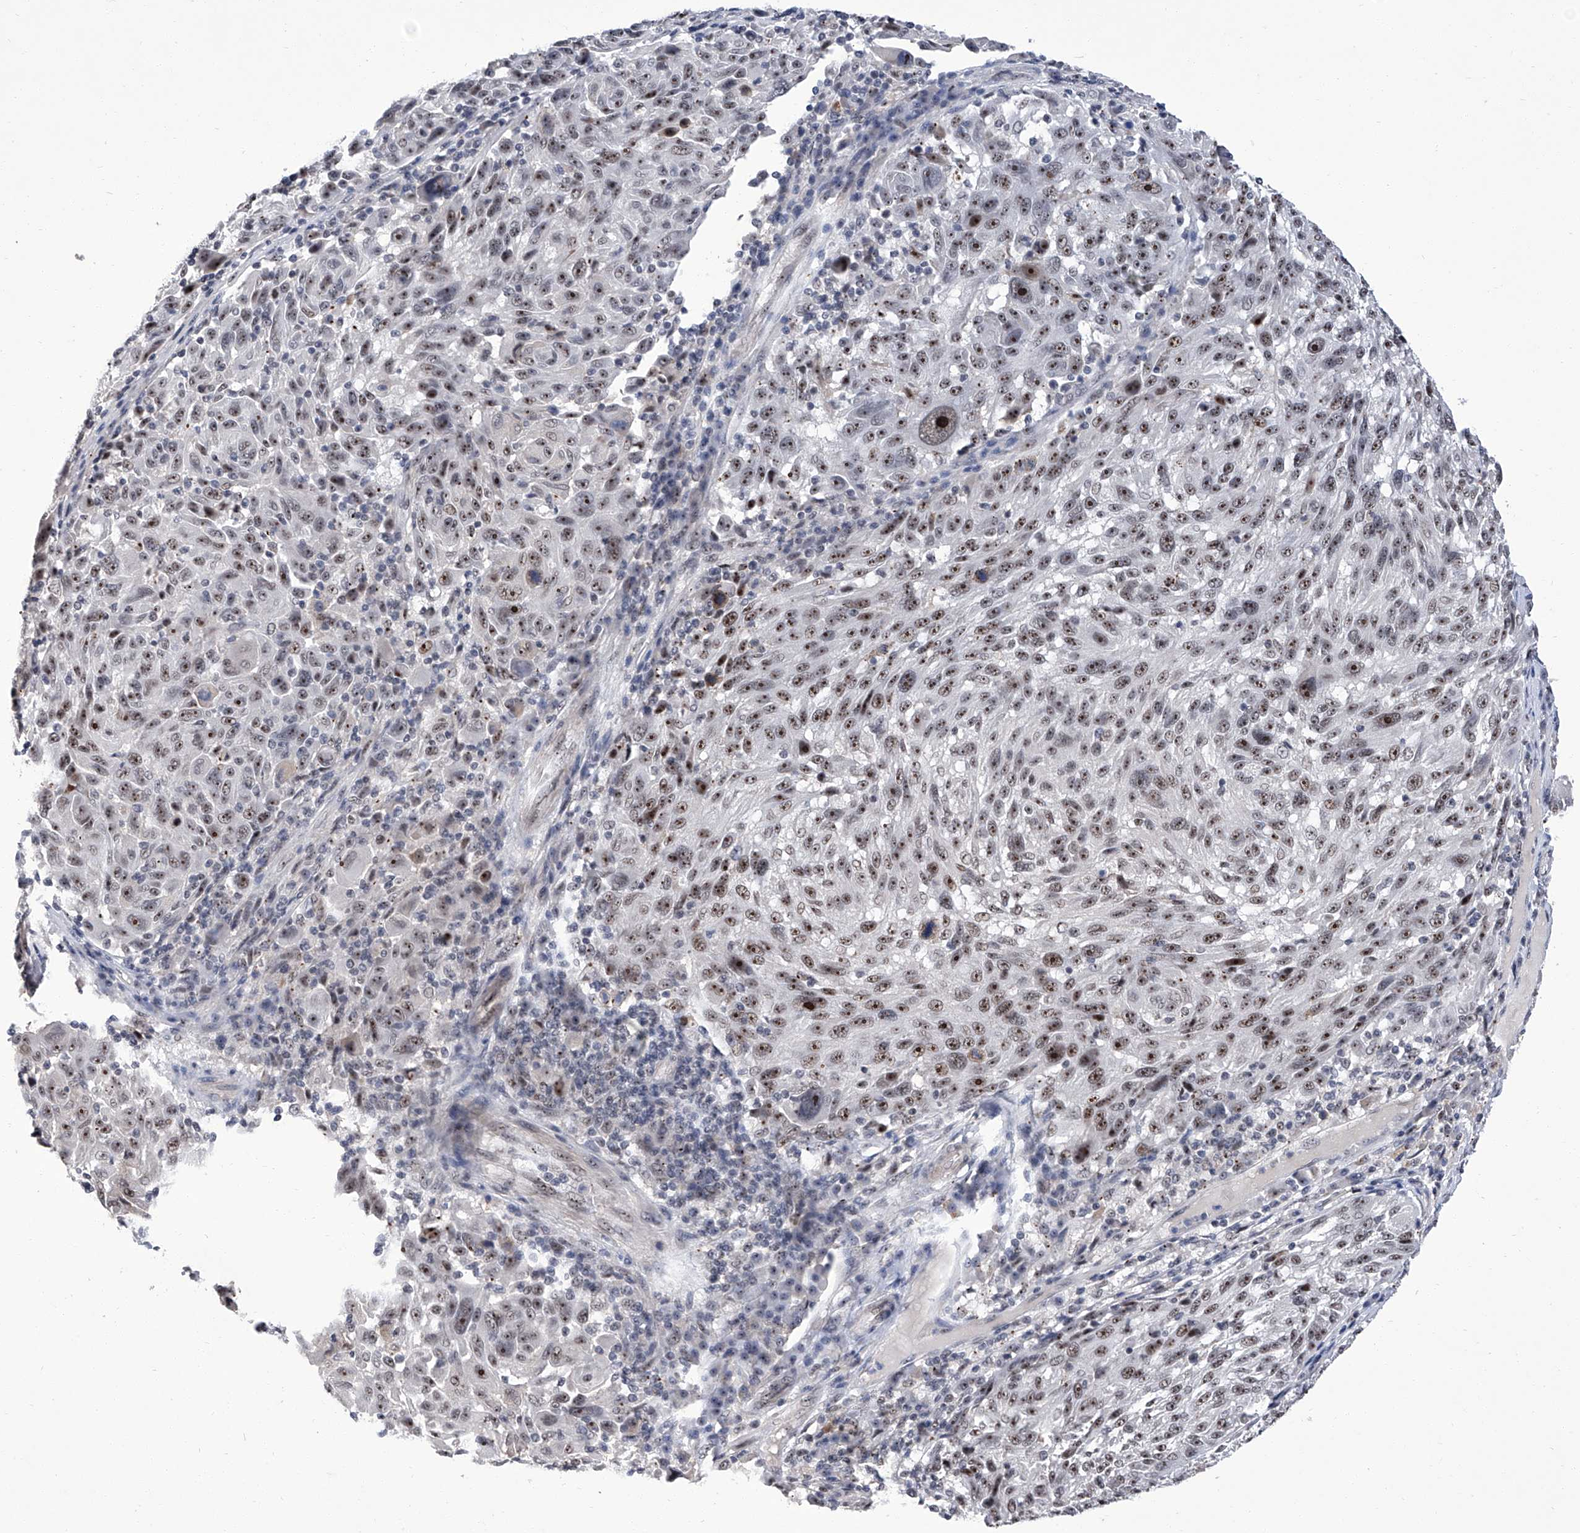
{"staining": {"intensity": "moderate", "quantity": ">75%", "location": "nuclear"}, "tissue": "melanoma", "cell_type": "Tumor cells", "image_type": "cancer", "snomed": [{"axis": "morphology", "description": "Malignant melanoma, NOS"}, {"axis": "topography", "description": "Skin"}], "caption": "Human malignant melanoma stained with a brown dye displays moderate nuclear positive positivity in about >75% of tumor cells.", "gene": "CMTR1", "patient": {"sex": "male", "age": 53}}